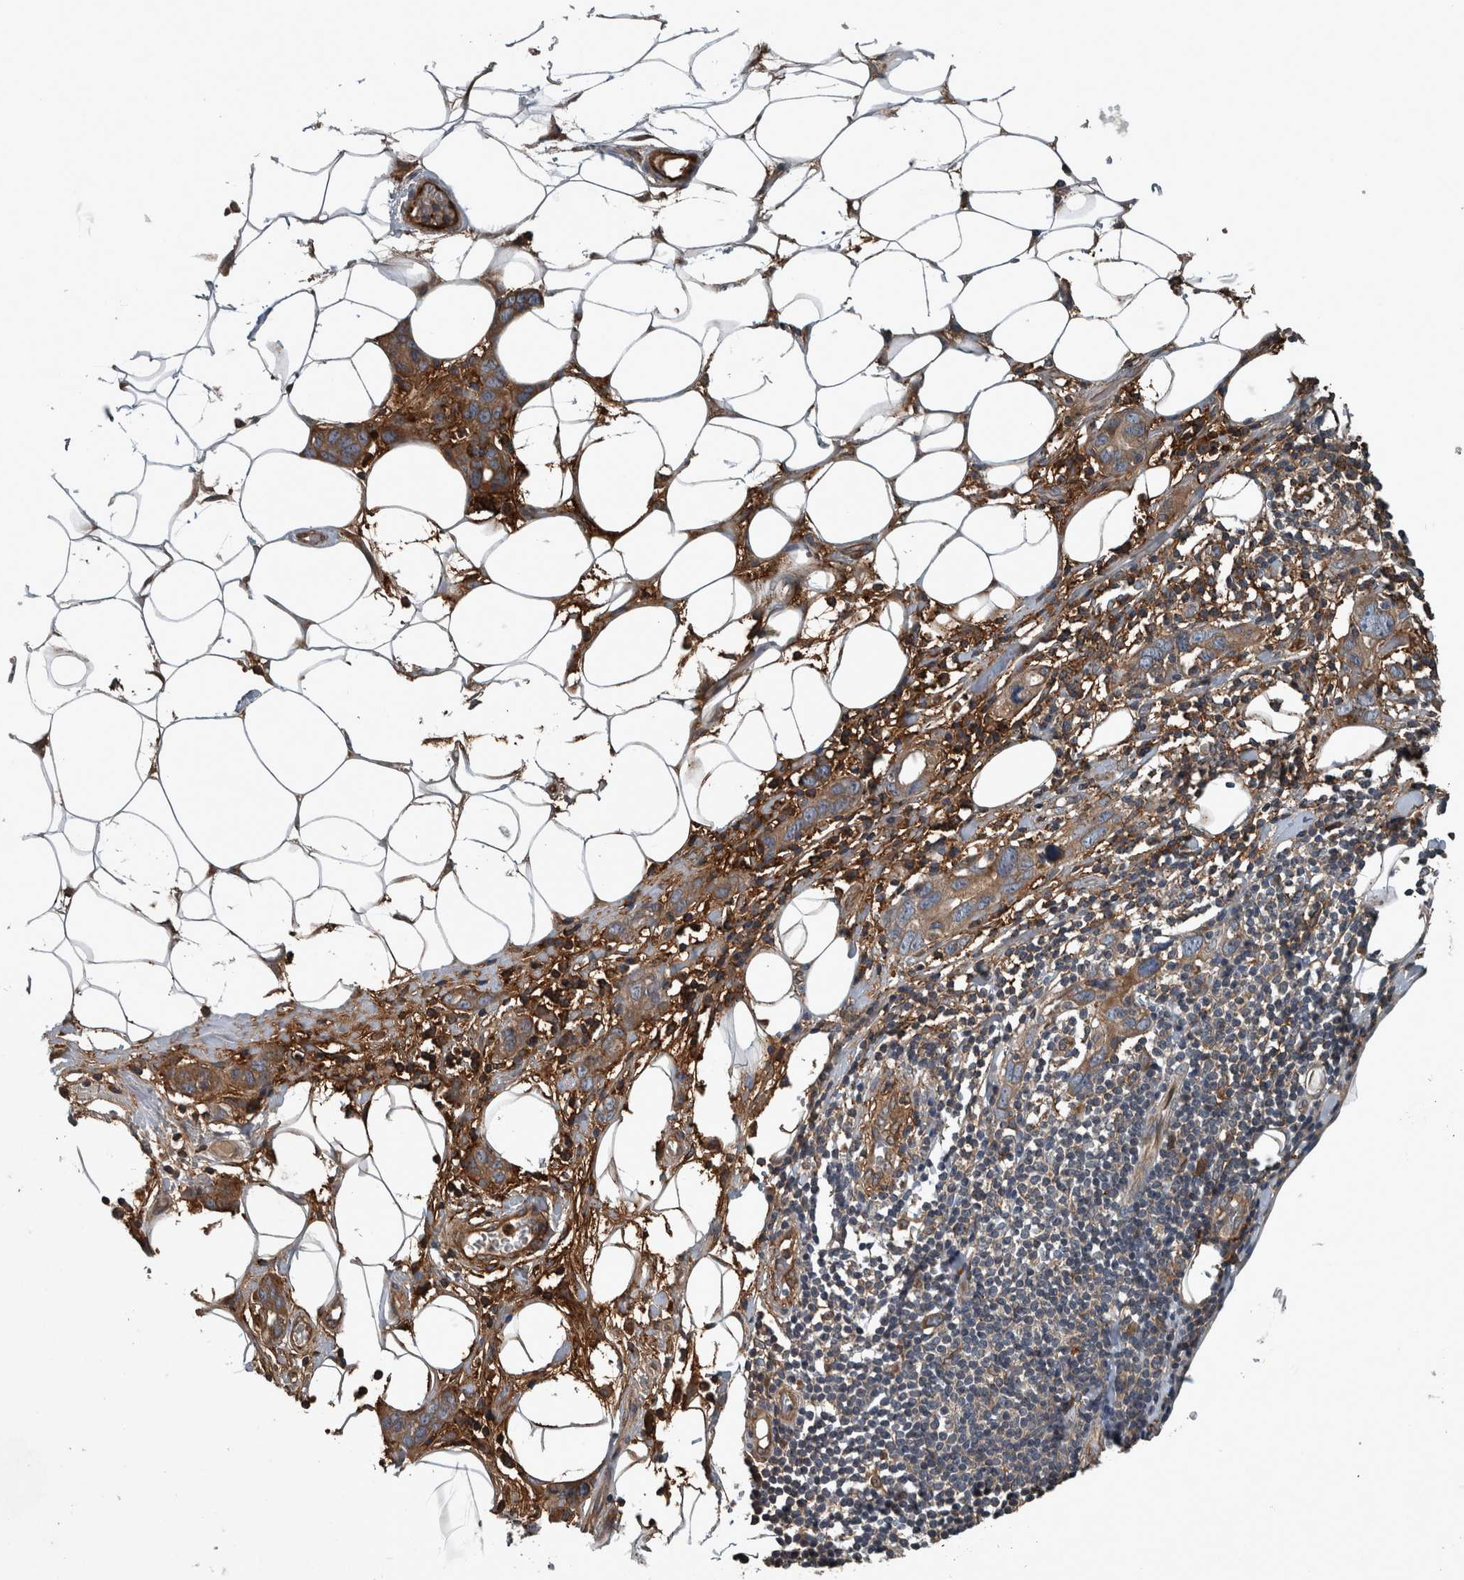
{"staining": {"intensity": "moderate", "quantity": ">75%", "location": "cytoplasmic/membranous"}, "tissue": "stomach cancer", "cell_type": "Tumor cells", "image_type": "cancer", "snomed": [{"axis": "morphology", "description": "Adenocarcinoma, NOS"}, {"axis": "topography", "description": "Stomach, lower"}], "caption": "Immunohistochemistry (IHC) image of stomach adenocarcinoma stained for a protein (brown), which reveals medium levels of moderate cytoplasmic/membranous staining in about >75% of tumor cells.", "gene": "EXOC8", "patient": {"sex": "female", "age": 93}}